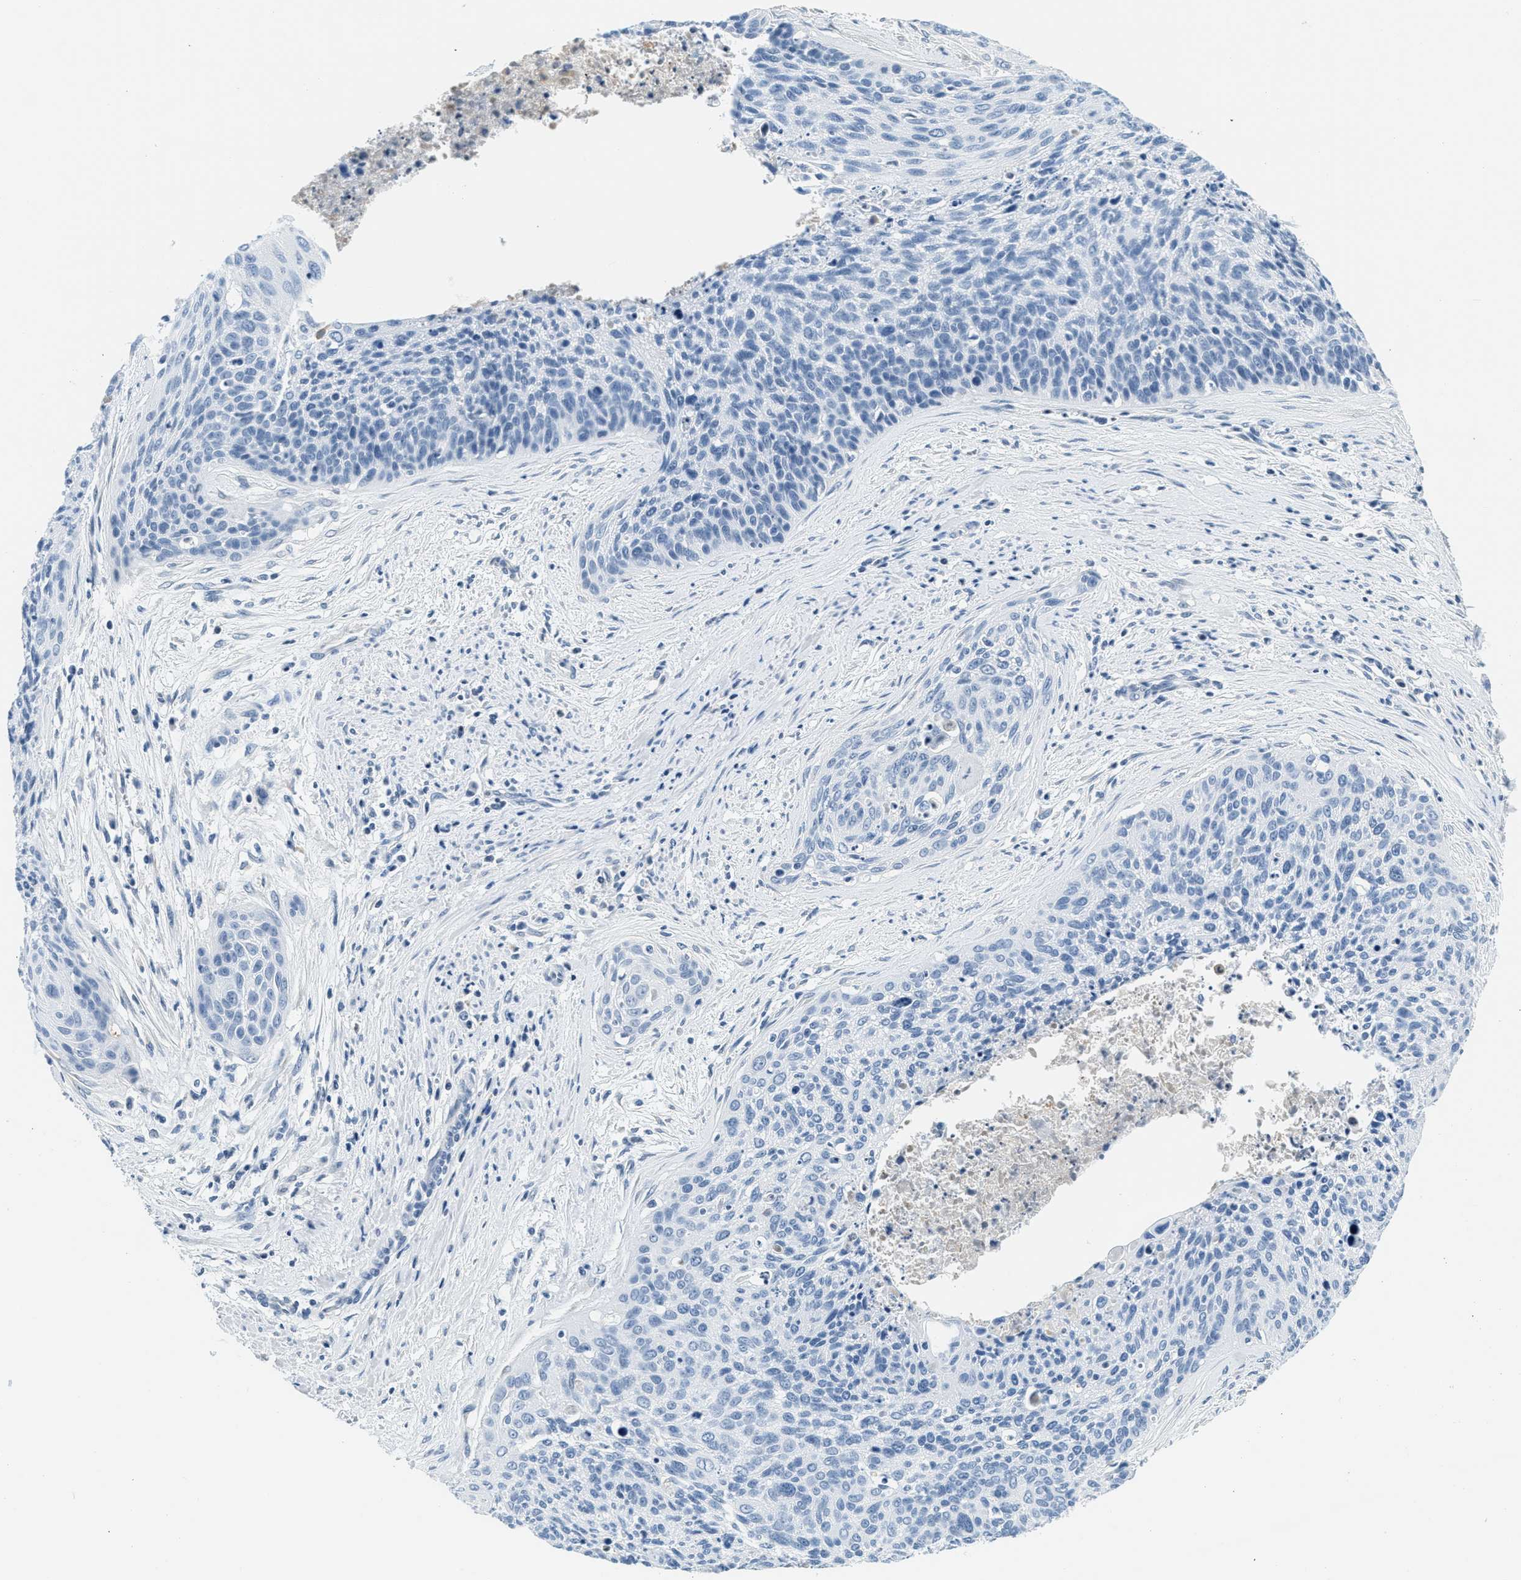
{"staining": {"intensity": "negative", "quantity": "none", "location": "none"}, "tissue": "cervical cancer", "cell_type": "Tumor cells", "image_type": "cancer", "snomed": [{"axis": "morphology", "description": "Squamous cell carcinoma, NOS"}, {"axis": "topography", "description": "Cervix"}], "caption": "Immunohistochemical staining of cervical cancer (squamous cell carcinoma) displays no significant expression in tumor cells. (DAB immunohistochemistry with hematoxylin counter stain).", "gene": "CA4", "patient": {"sex": "female", "age": 55}}